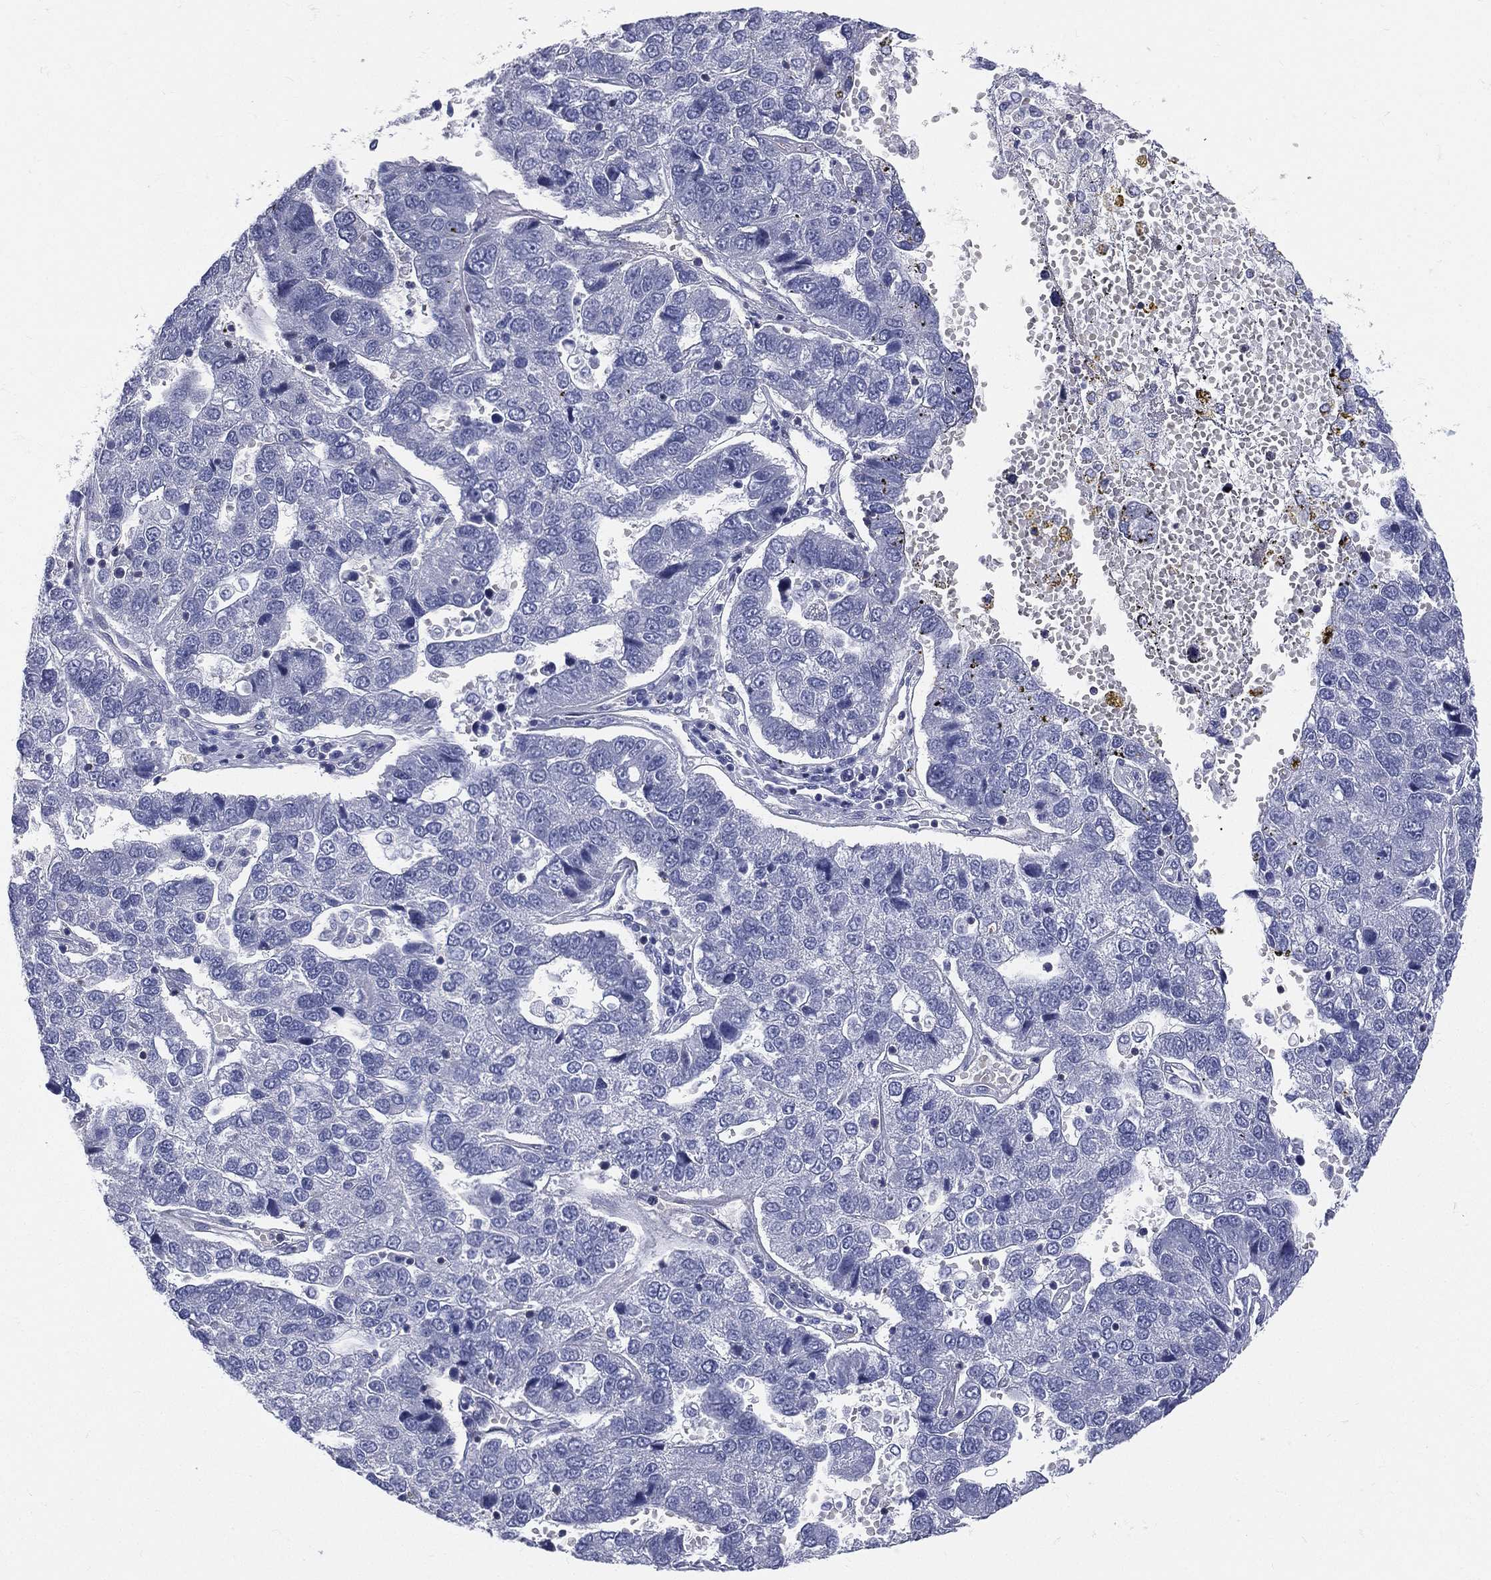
{"staining": {"intensity": "negative", "quantity": "none", "location": "none"}, "tissue": "pancreatic cancer", "cell_type": "Tumor cells", "image_type": "cancer", "snomed": [{"axis": "morphology", "description": "Adenocarcinoma, NOS"}, {"axis": "topography", "description": "Pancreas"}], "caption": "High power microscopy image of an immunohistochemistry (IHC) histopathology image of pancreatic cancer (adenocarcinoma), revealing no significant staining in tumor cells.", "gene": "ETNPPL", "patient": {"sex": "female", "age": 61}}